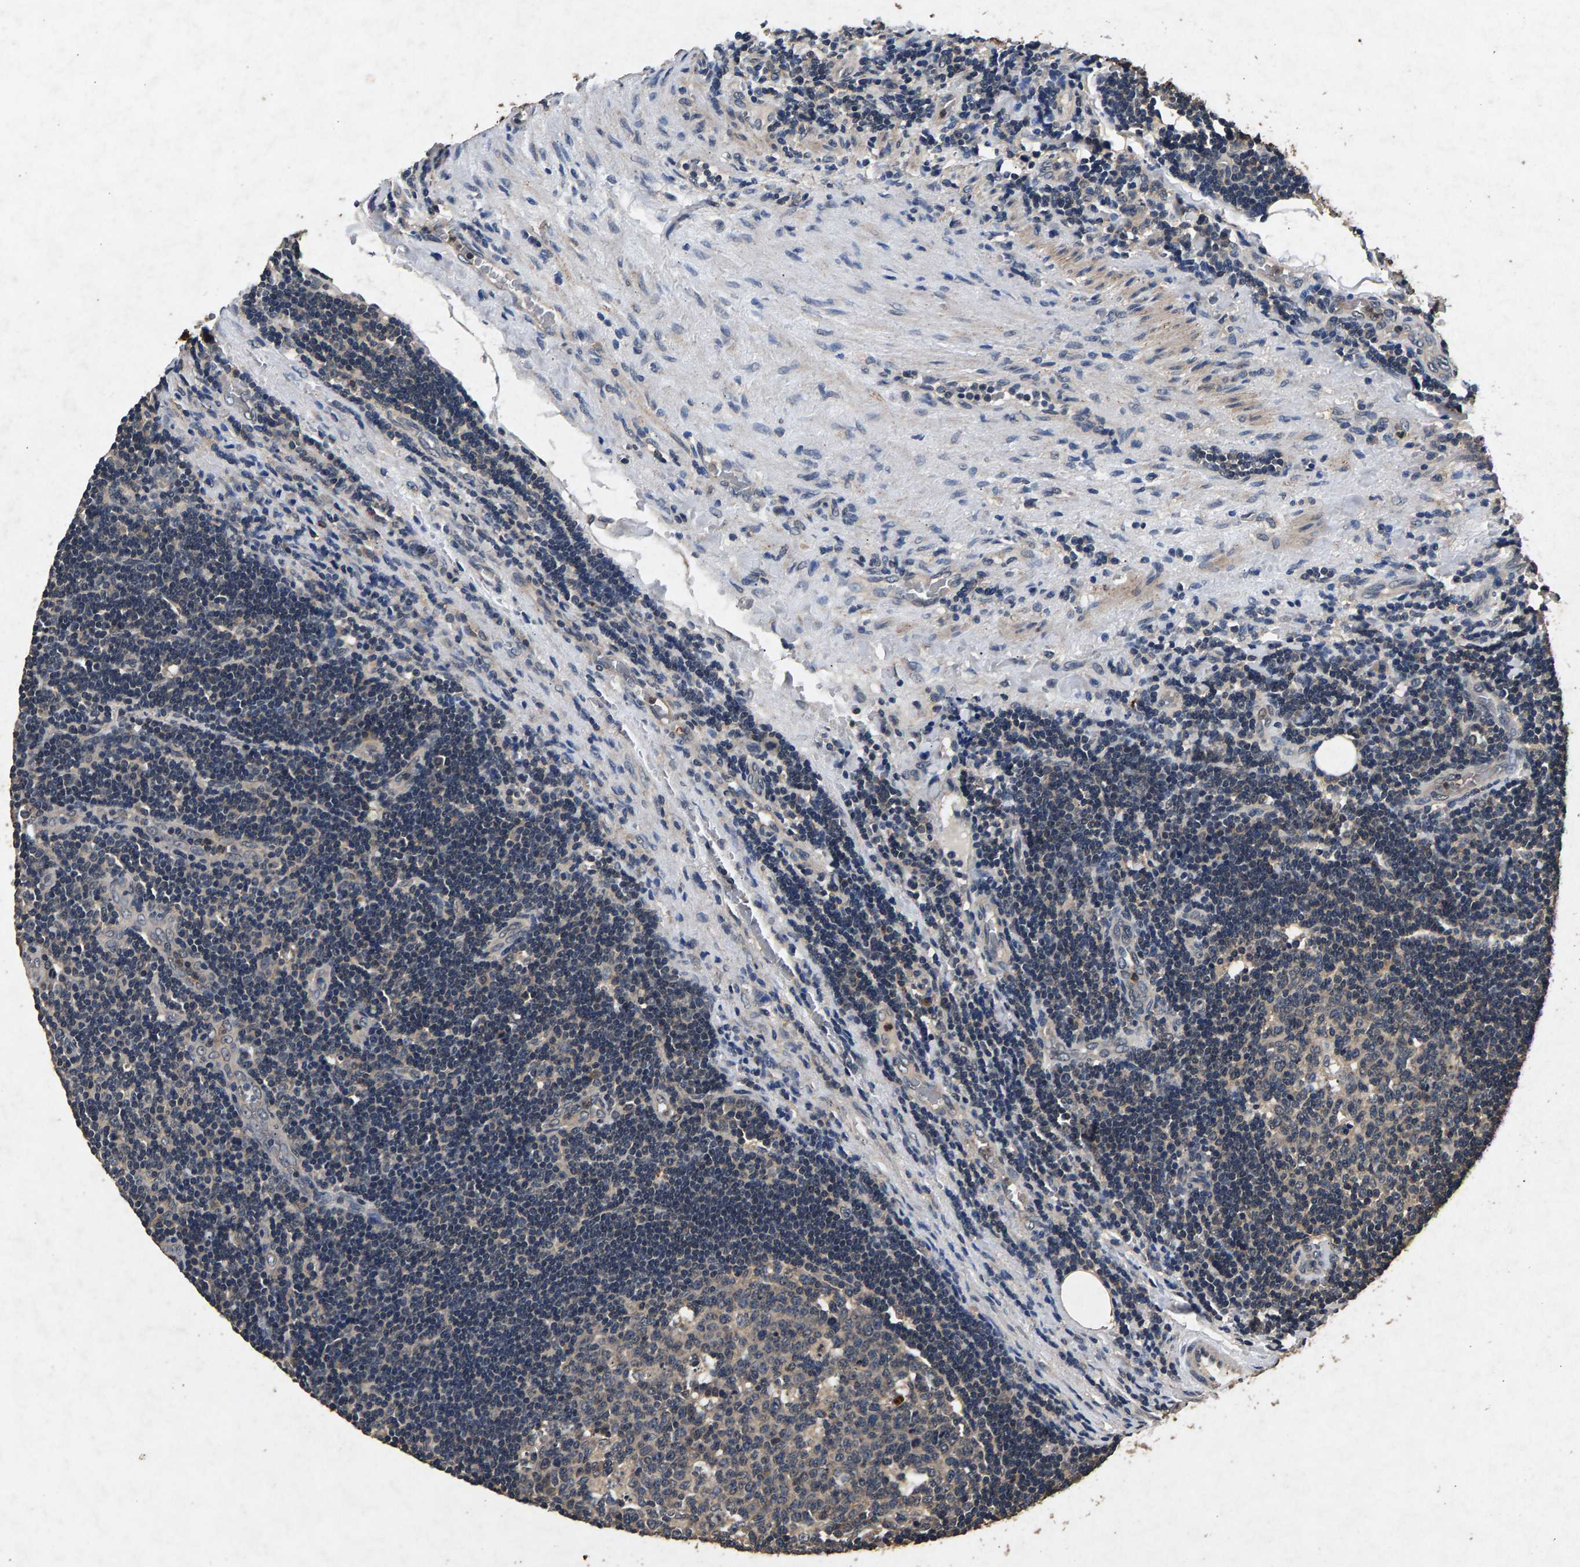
{"staining": {"intensity": "weak", "quantity": "<25%", "location": "cytoplasmic/membranous"}, "tissue": "lymph node", "cell_type": "Germinal center cells", "image_type": "normal", "snomed": [{"axis": "morphology", "description": "Normal tissue, NOS"}, {"axis": "topography", "description": "Lymph node"}, {"axis": "topography", "description": "Salivary gland"}], "caption": "This is an immunohistochemistry photomicrograph of unremarkable lymph node. There is no staining in germinal center cells.", "gene": "PPP1CC", "patient": {"sex": "male", "age": 8}}